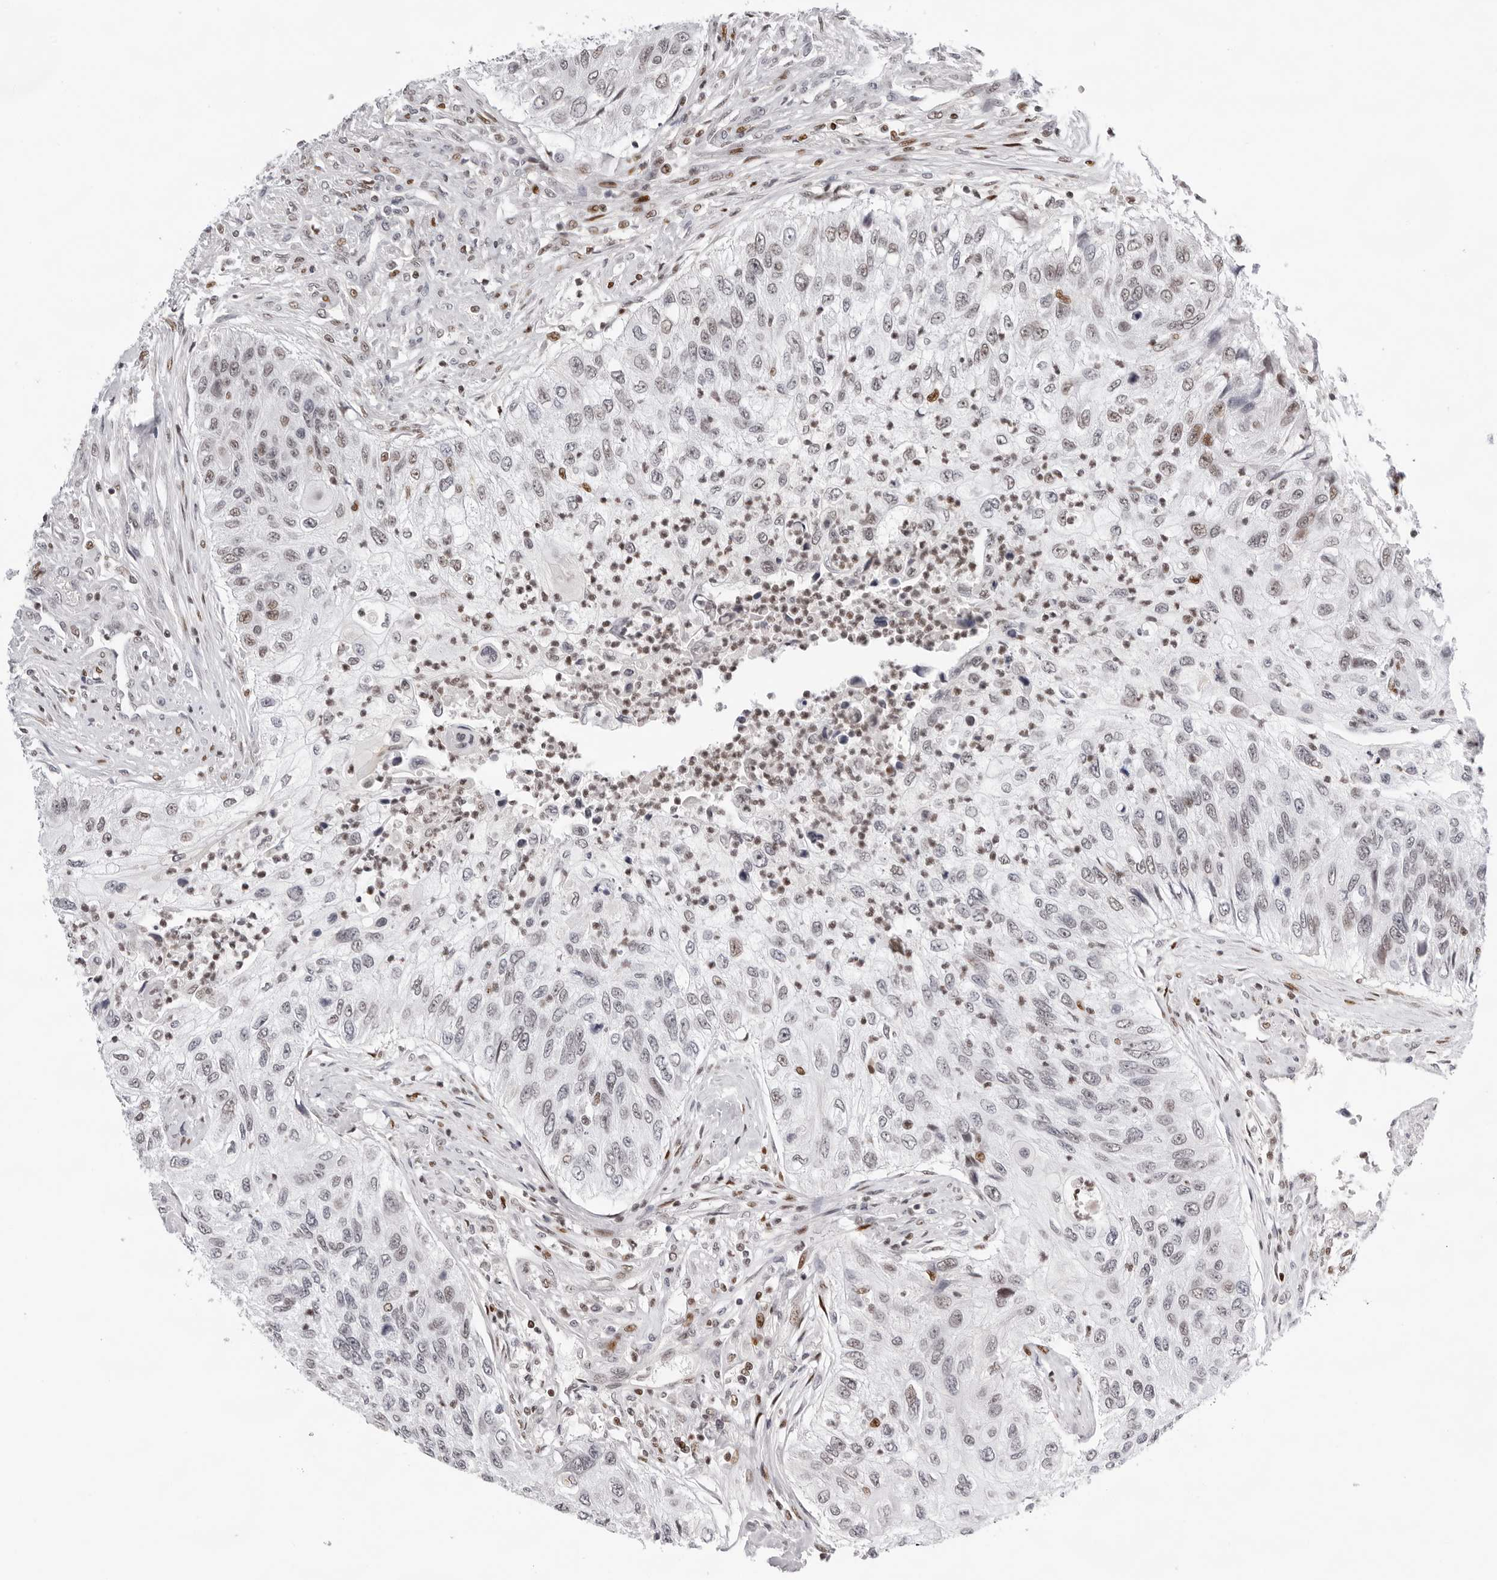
{"staining": {"intensity": "weak", "quantity": "<25%", "location": "nuclear"}, "tissue": "urothelial cancer", "cell_type": "Tumor cells", "image_type": "cancer", "snomed": [{"axis": "morphology", "description": "Urothelial carcinoma, High grade"}, {"axis": "topography", "description": "Urinary bladder"}], "caption": "High power microscopy histopathology image of an immunohistochemistry (IHC) micrograph of urothelial carcinoma (high-grade), revealing no significant staining in tumor cells.", "gene": "OGG1", "patient": {"sex": "female", "age": 60}}